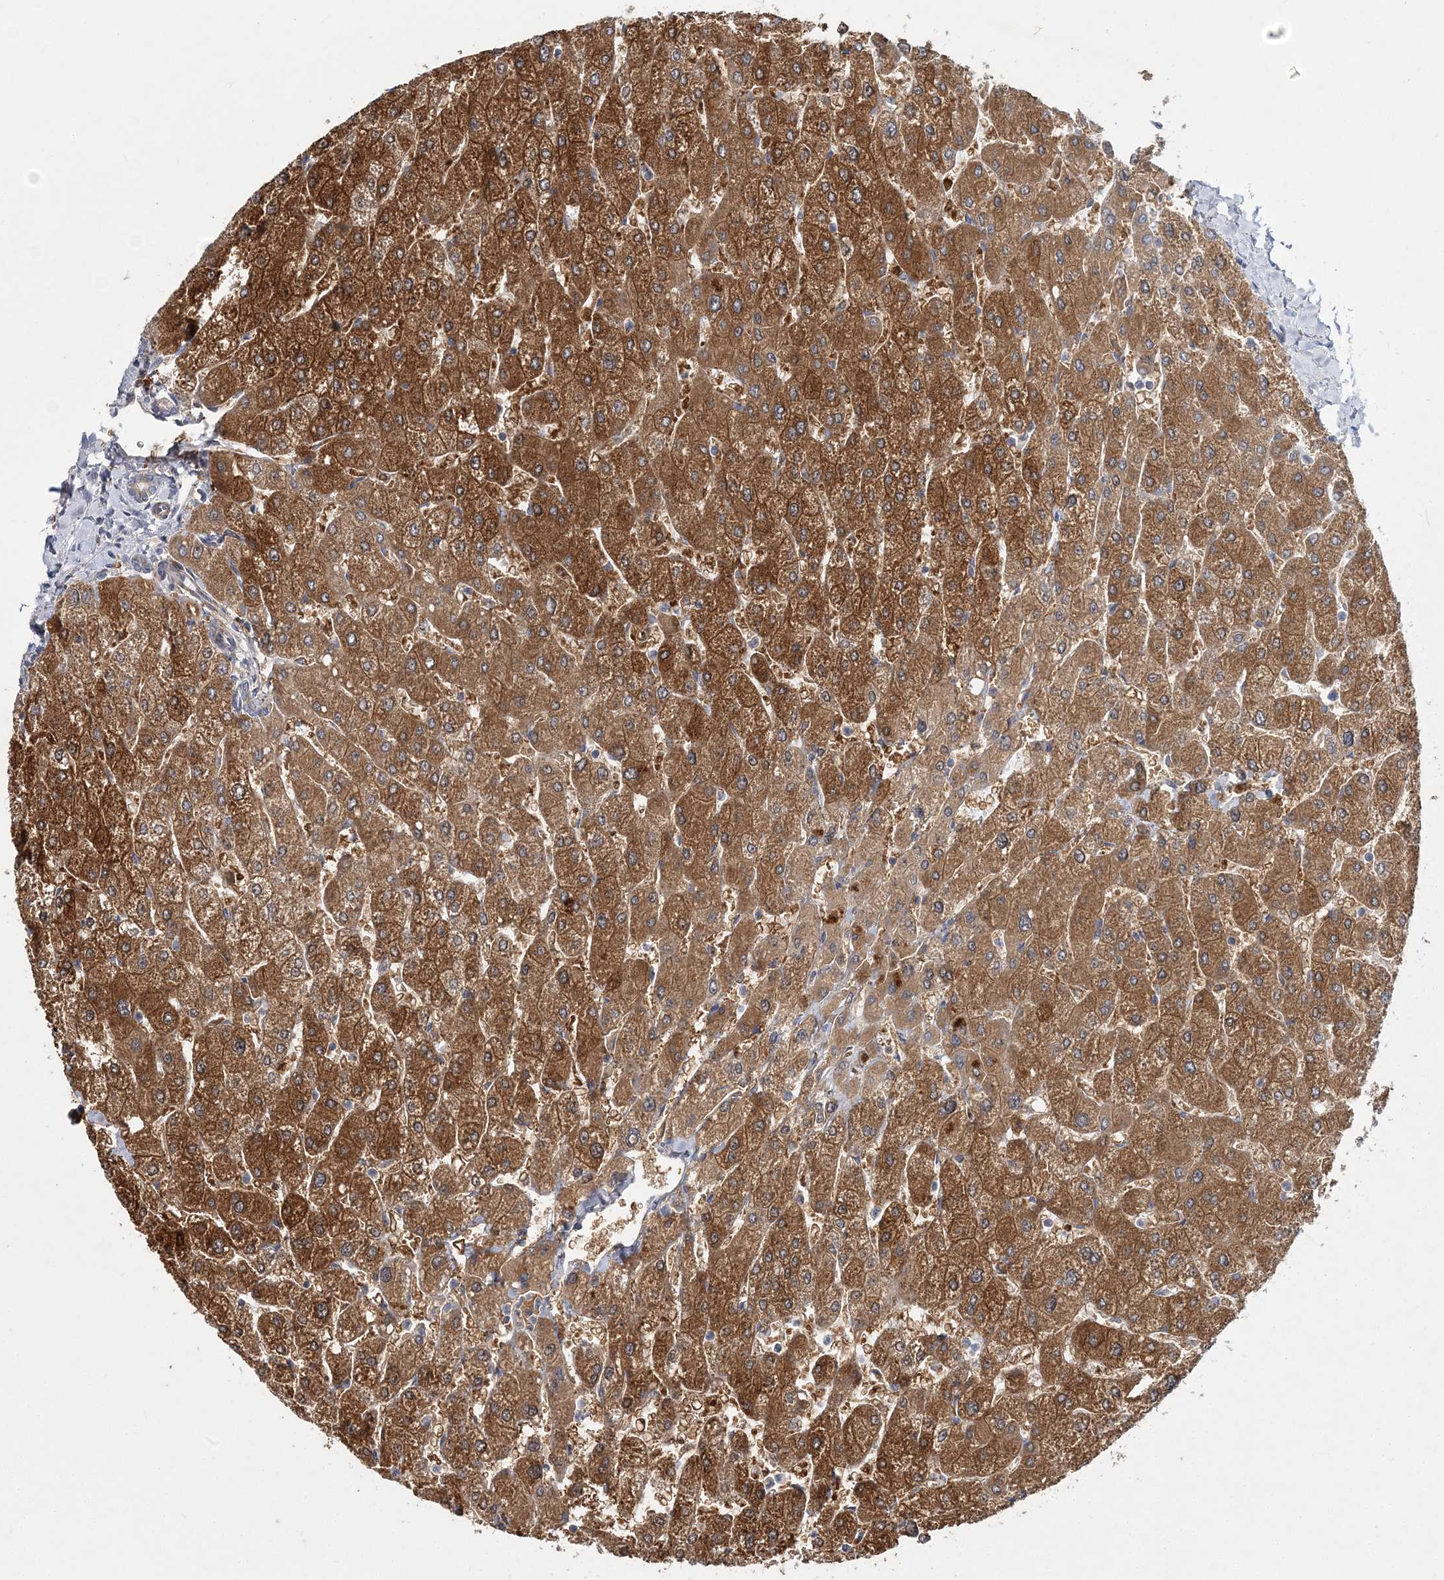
{"staining": {"intensity": "weak", "quantity": "<25%", "location": "cytoplasmic/membranous"}, "tissue": "liver", "cell_type": "Cholangiocytes", "image_type": "normal", "snomed": [{"axis": "morphology", "description": "Normal tissue, NOS"}, {"axis": "topography", "description": "Liver"}], "caption": "DAB immunohistochemical staining of normal liver reveals no significant positivity in cholangiocytes.", "gene": "NBAS", "patient": {"sex": "male", "age": 55}}